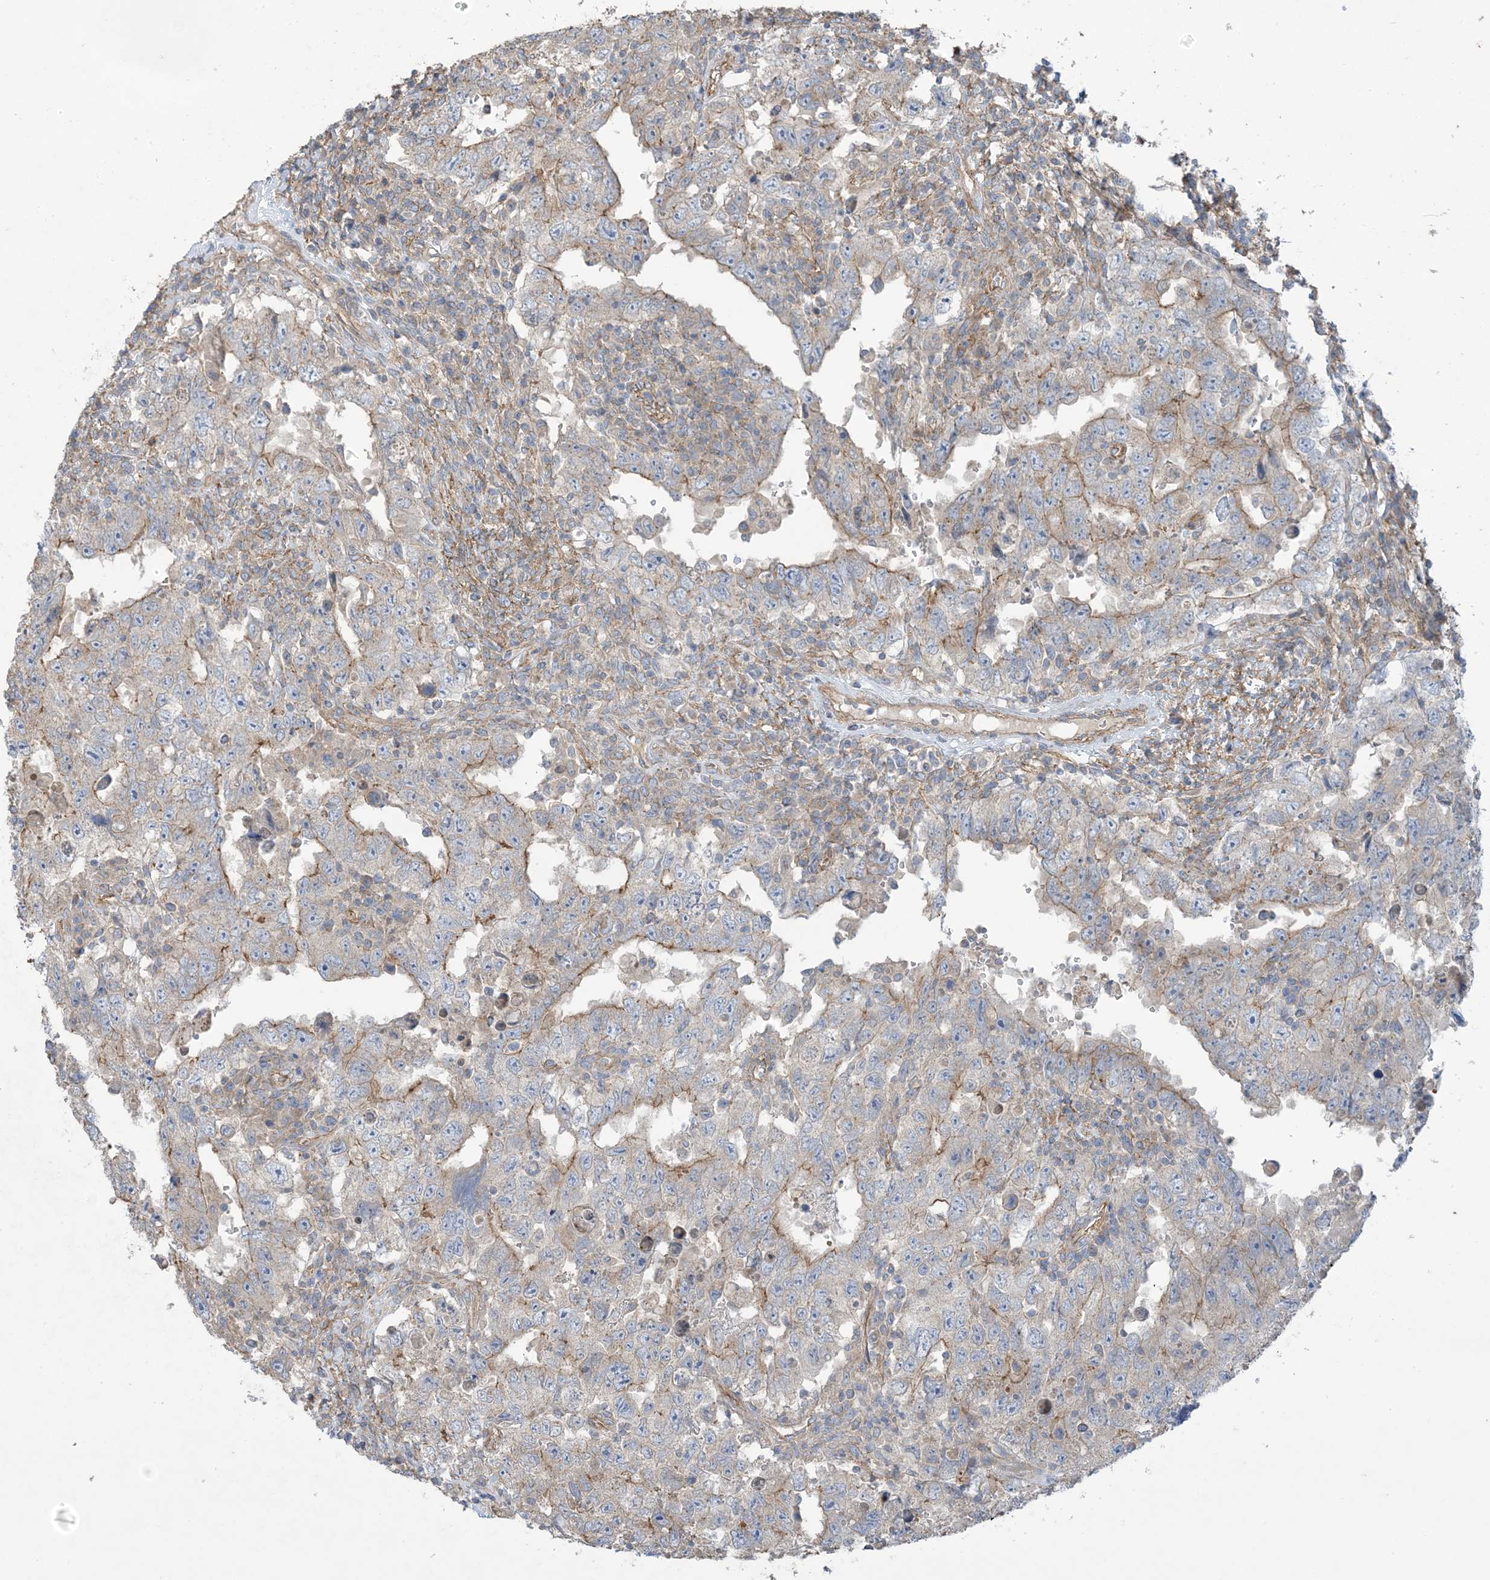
{"staining": {"intensity": "moderate", "quantity": "<25%", "location": "cytoplasmic/membranous"}, "tissue": "testis cancer", "cell_type": "Tumor cells", "image_type": "cancer", "snomed": [{"axis": "morphology", "description": "Carcinoma, Embryonal, NOS"}, {"axis": "topography", "description": "Testis"}], "caption": "Human testis cancer (embryonal carcinoma) stained with a brown dye reveals moderate cytoplasmic/membranous positive staining in approximately <25% of tumor cells.", "gene": "CCNY", "patient": {"sex": "male", "age": 26}}